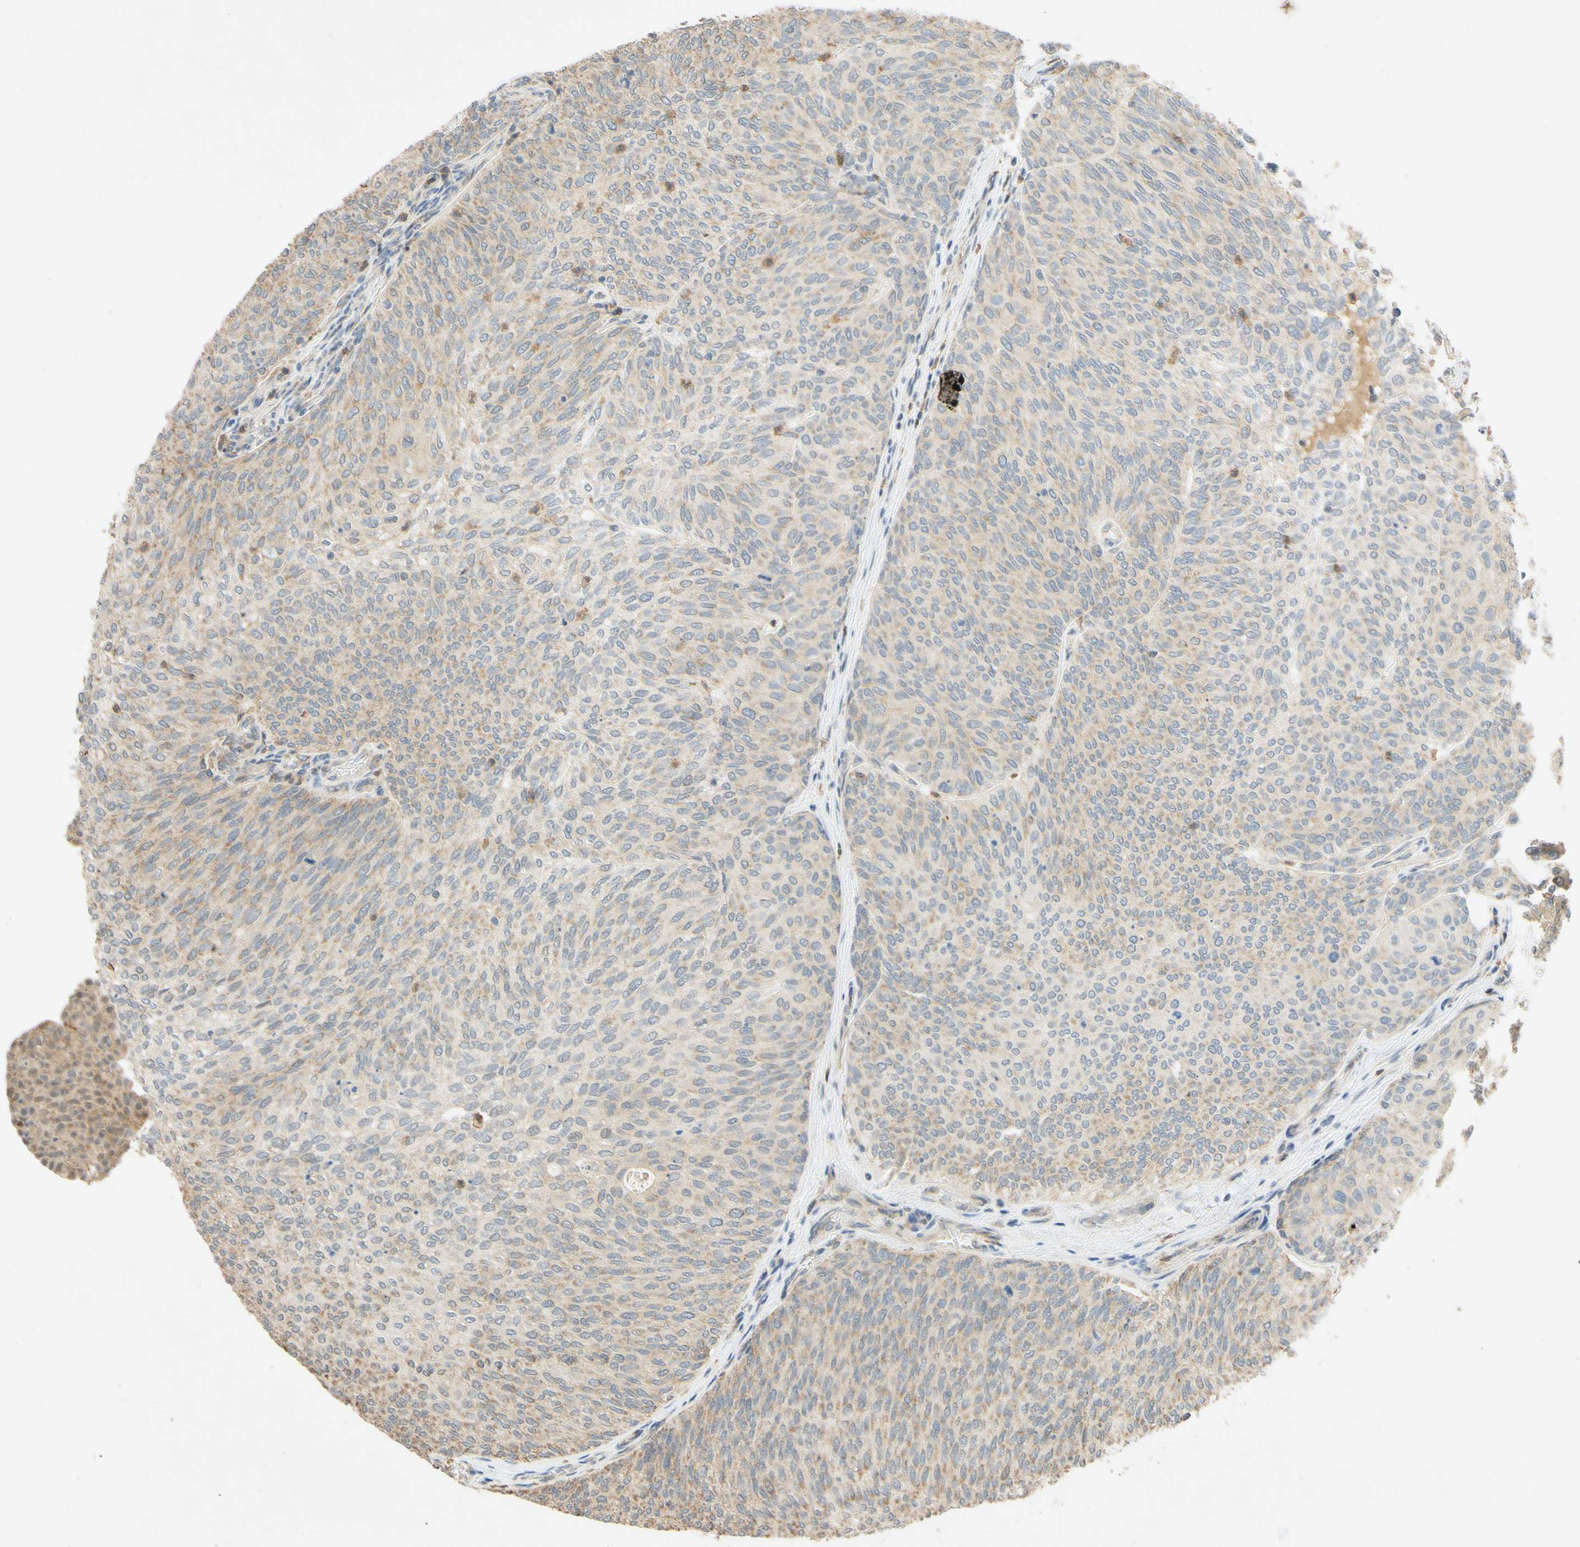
{"staining": {"intensity": "weak", "quantity": ">75%", "location": "cytoplasmic/membranous"}, "tissue": "urothelial cancer", "cell_type": "Tumor cells", "image_type": "cancer", "snomed": [{"axis": "morphology", "description": "Urothelial carcinoma, Low grade"}, {"axis": "topography", "description": "Urinary bladder"}], "caption": "A brown stain highlights weak cytoplasmic/membranous staining of a protein in urothelial cancer tumor cells.", "gene": "GATA1", "patient": {"sex": "female", "age": 79}}